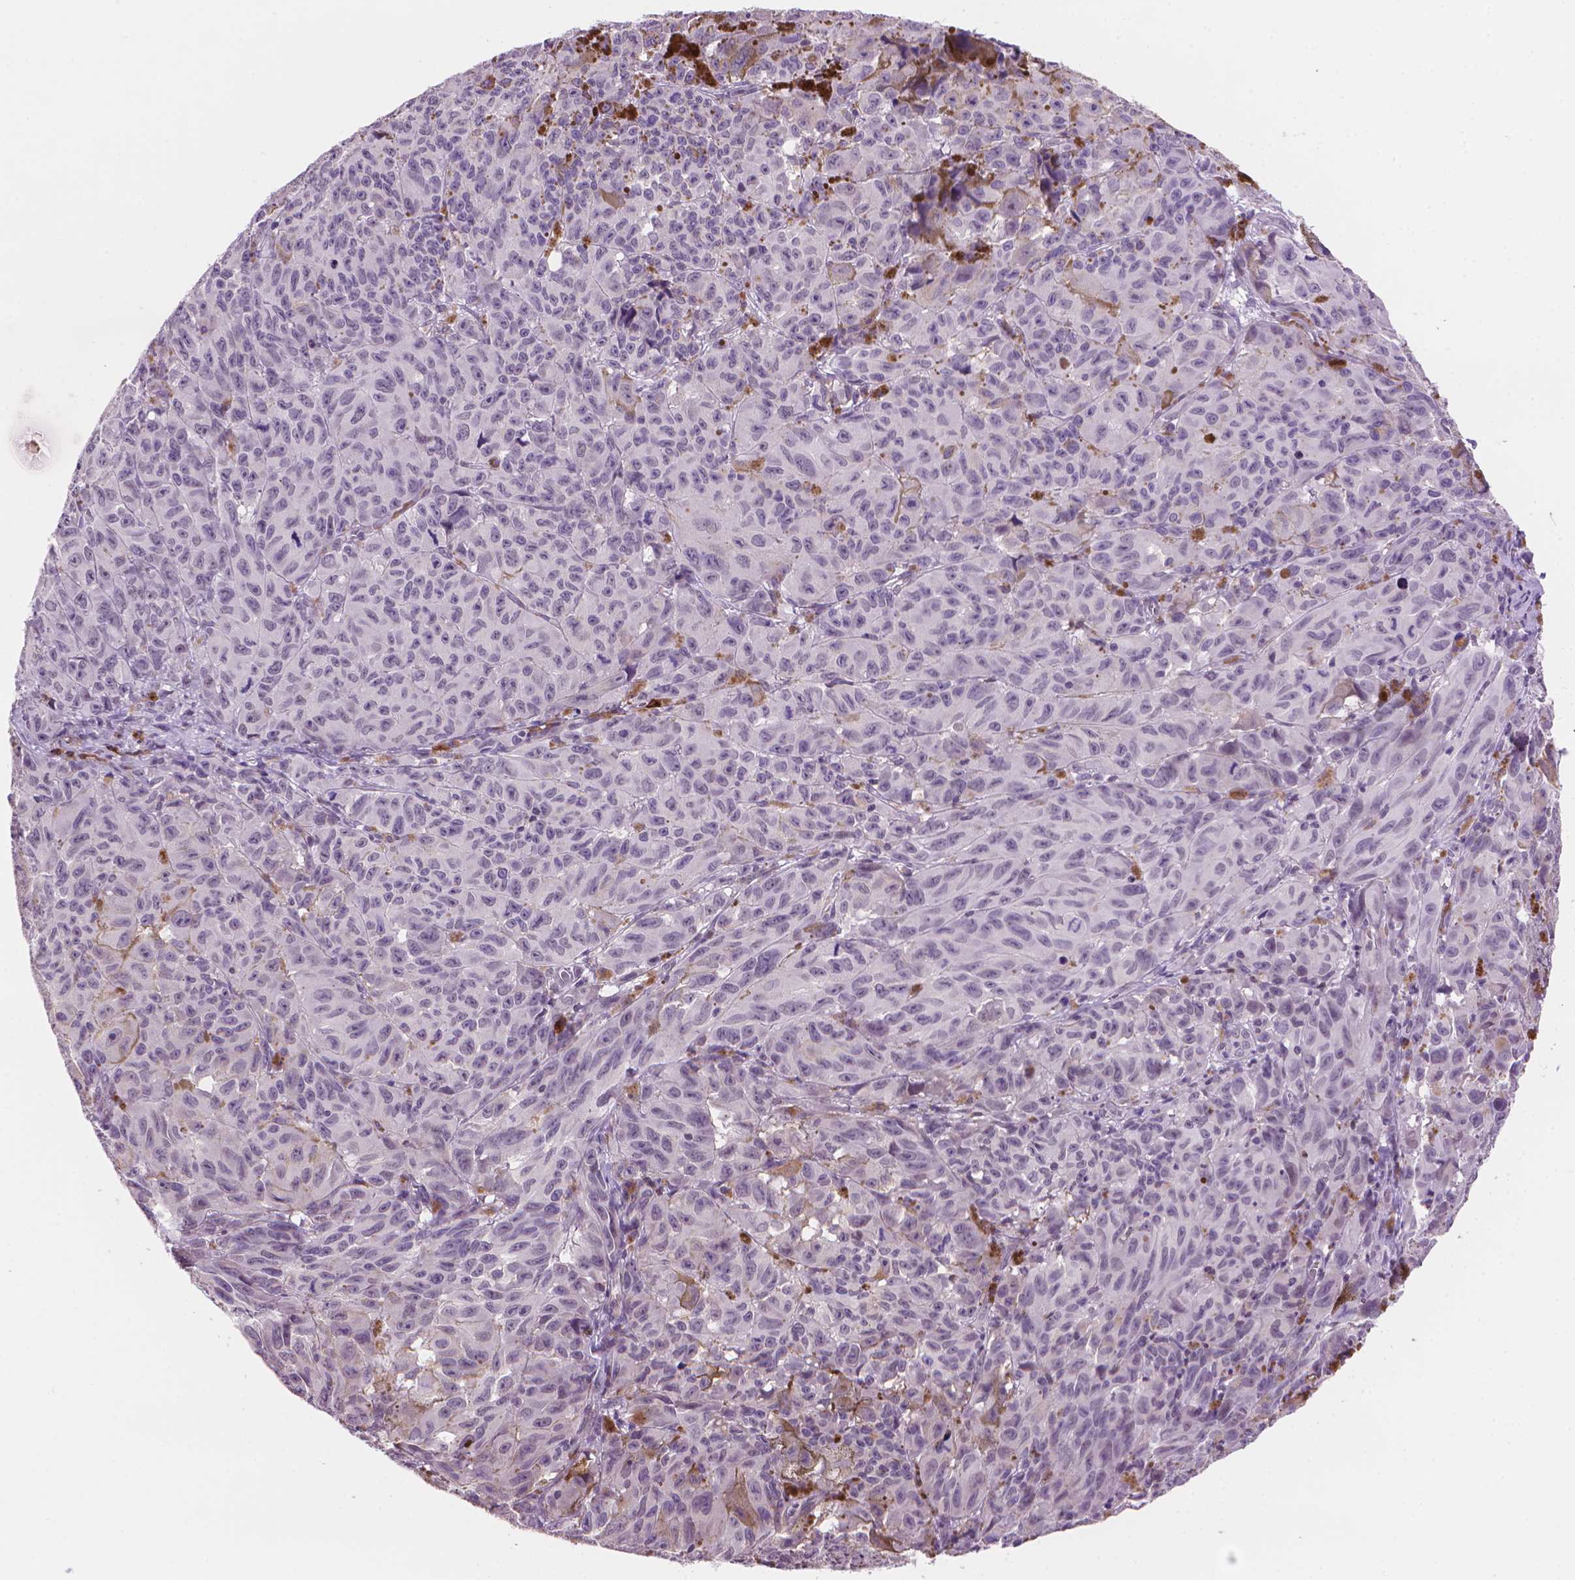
{"staining": {"intensity": "negative", "quantity": "none", "location": "none"}, "tissue": "melanoma", "cell_type": "Tumor cells", "image_type": "cancer", "snomed": [{"axis": "morphology", "description": "Malignant melanoma, NOS"}, {"axis": "topography", "description": "Vulva, labia, clitoris and Bartholin´s gland, NO"}], "caption": "This is a photomicrograph of immunohistochemistry (IHC) staining of malignant melanoma, which shows no staining in tumor cells. (DAB IHC, high magnification).", "gene": "TMEM184A", "patient": {"sex": "female", "age": 75}}